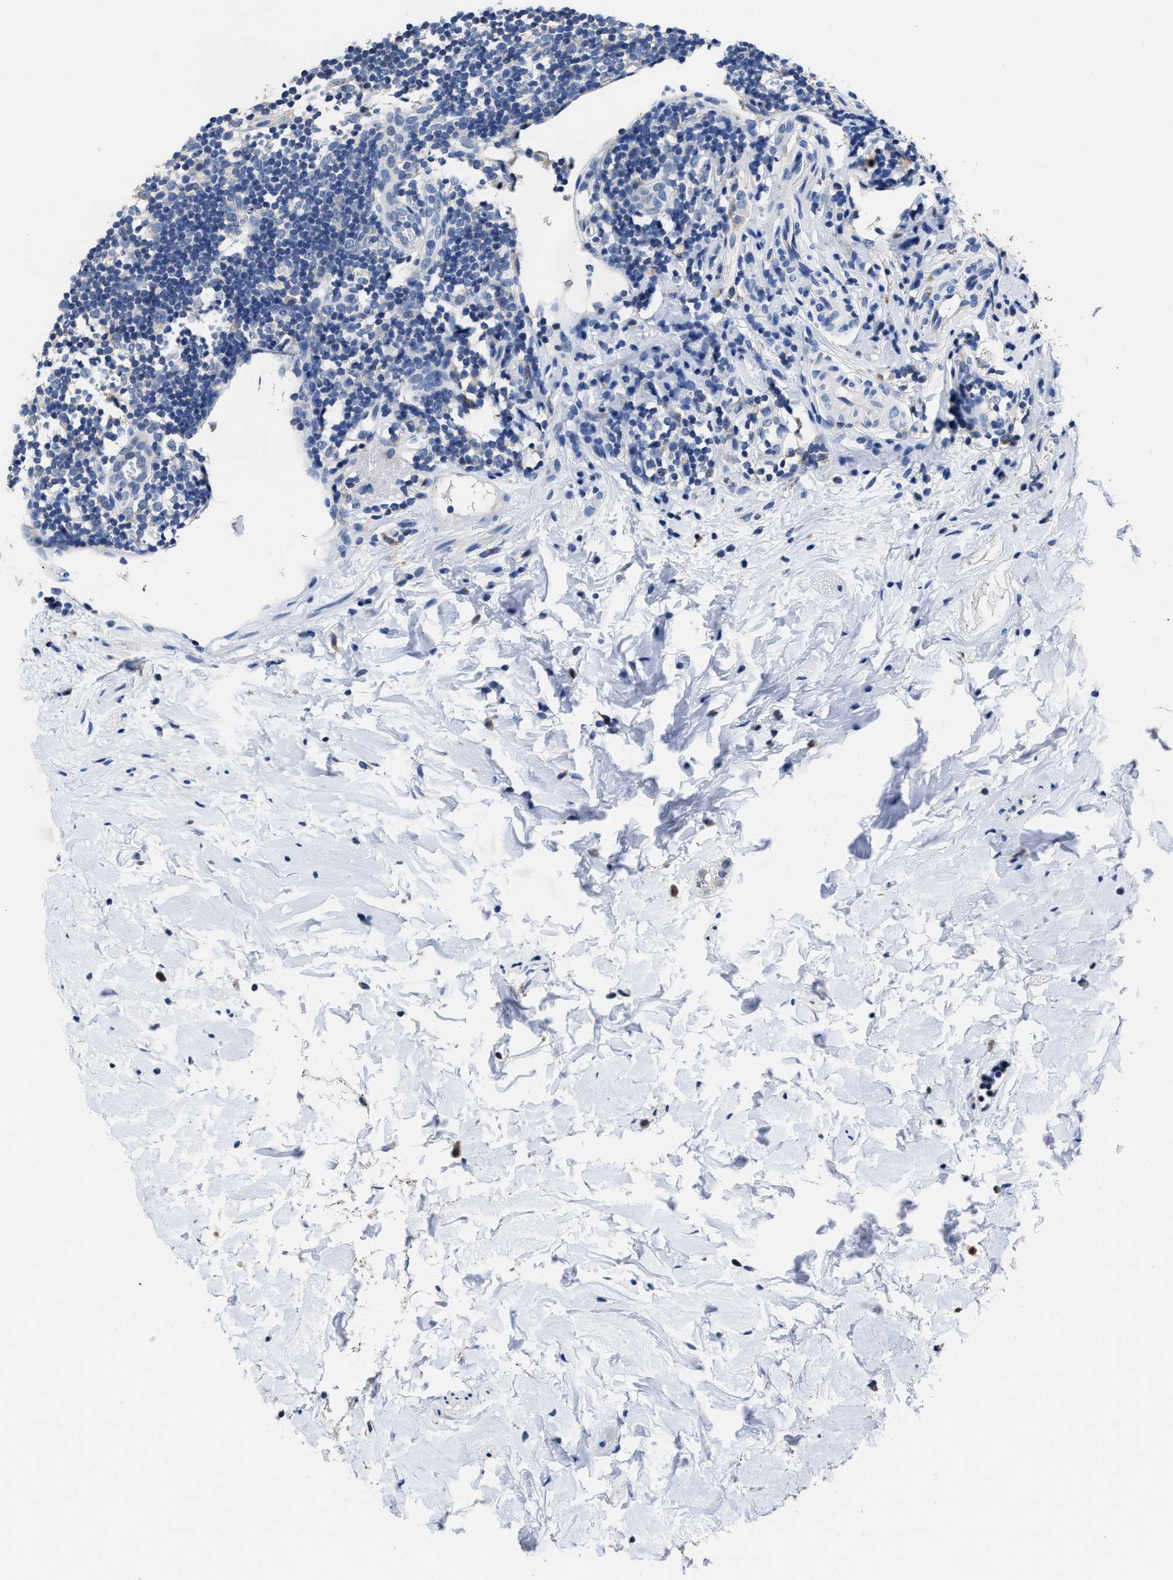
{"staining": {"intensity": "negative", "quantity": "none", "location": "none"}, "tissue": "appendix", "cell_type": "Glandular cells", "image_type": "normal", "snomed": [{"axis": "morphology", "description": "Normal tissue, NOS"}, {"axis": "topography", "description": "Appendix"}], "caption": "High power microscopy micrograph of an IHC histopathology image of unremarkable appendix, revealing no significant positivity in glandular cells.", "gene": "HOOK1", "patient": {"sex": "female", "age": 20}}